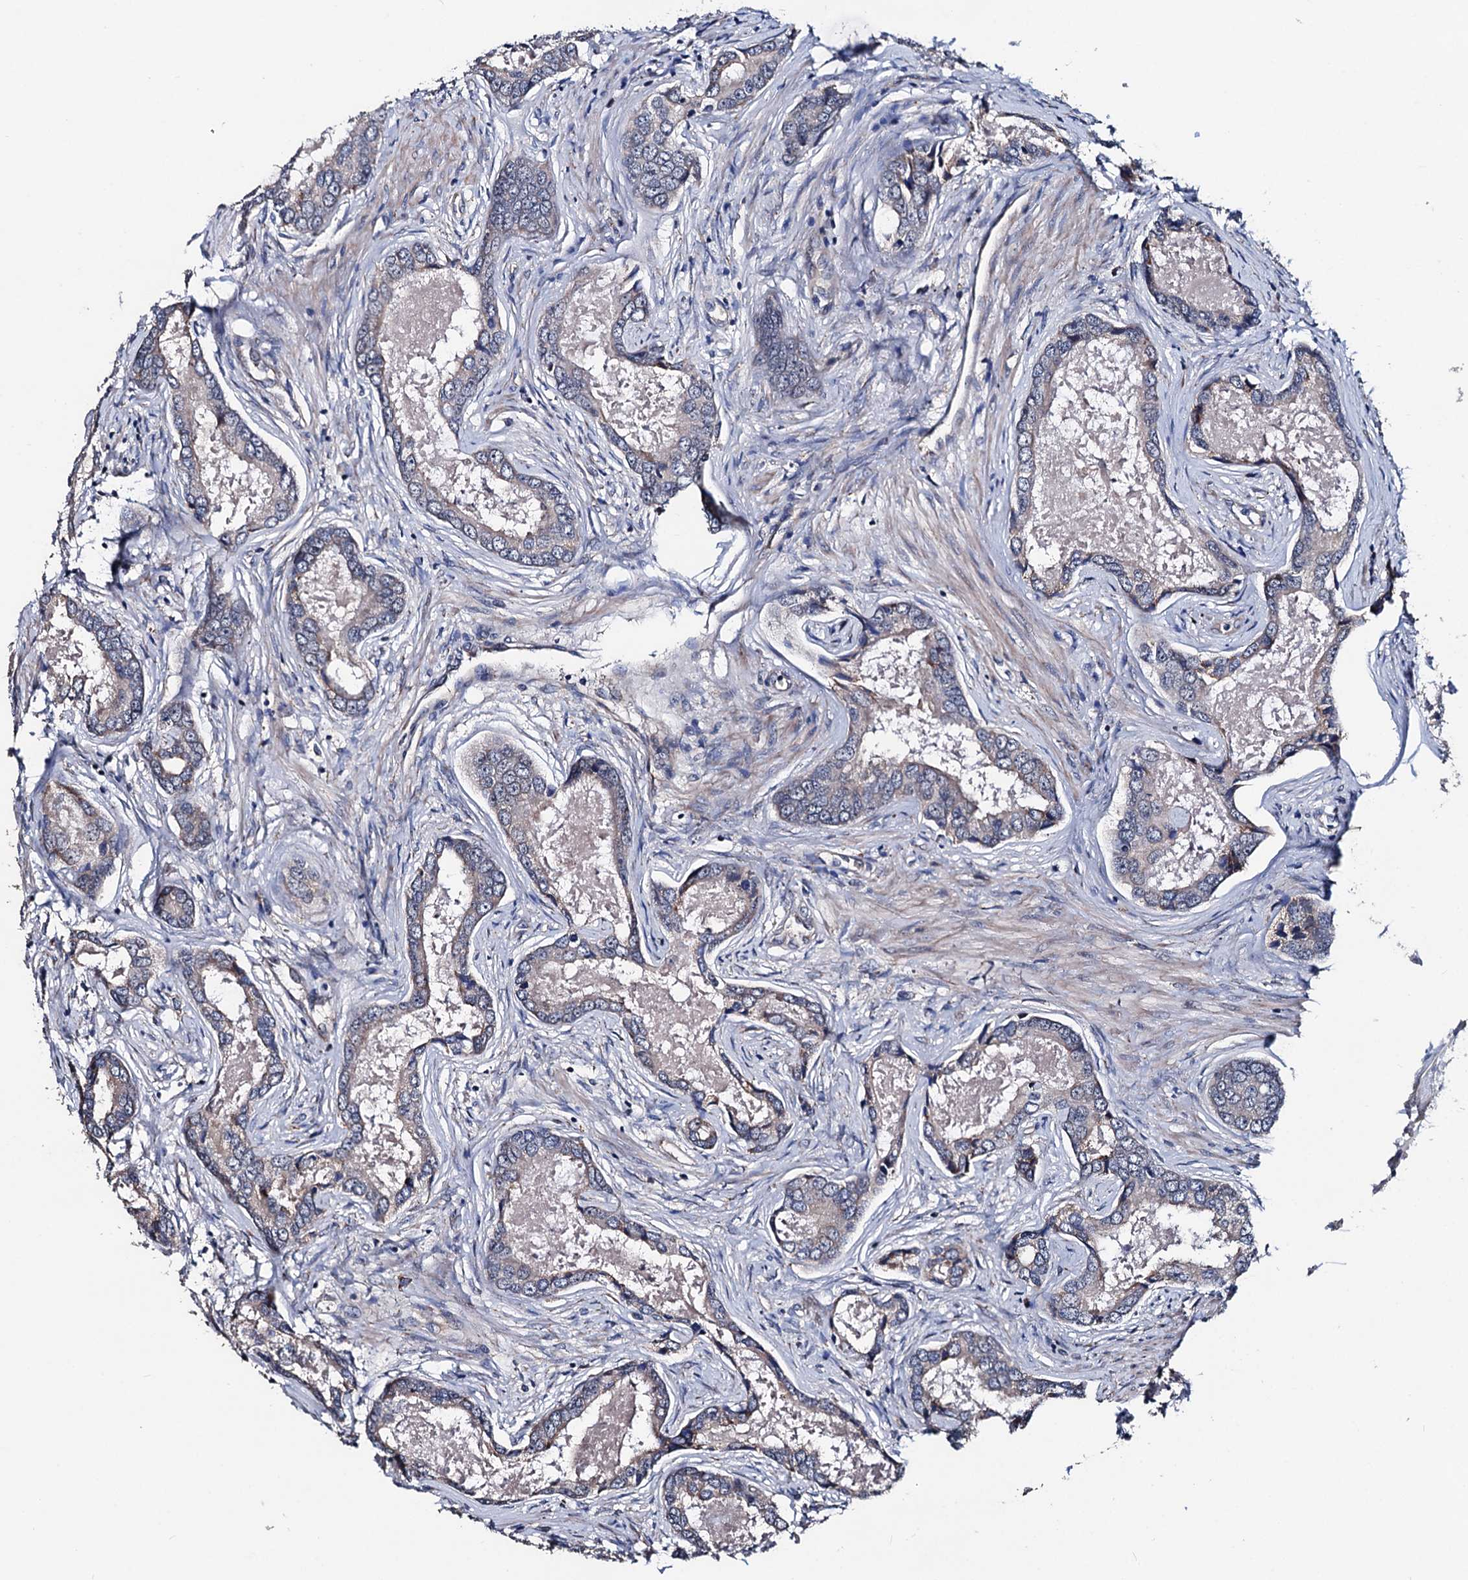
{"staining": {"intensity": "moderate", "quantity": "25%-75%", "location": "cytoplasmic/membranous"}, "tissue": "prostate cancer", "cell_type": "Tumor cells", "image_type": "cancer", "snomed": [{"axis": "morphology", "description": "Adenocarcinoma, Low grade"}, {"axis": "topography", "description": "Prostate"}], "caption": "A histopathology image showing moderate cytoplasmic/membranous staining in about 25%-75% of tumor cells in prostate cancer (low-grade adenocarcinoma), as visualized by brown immunohistochemical staining.", "gene": "AKAP11", "patient": {"sex": "male", "age": 68}}